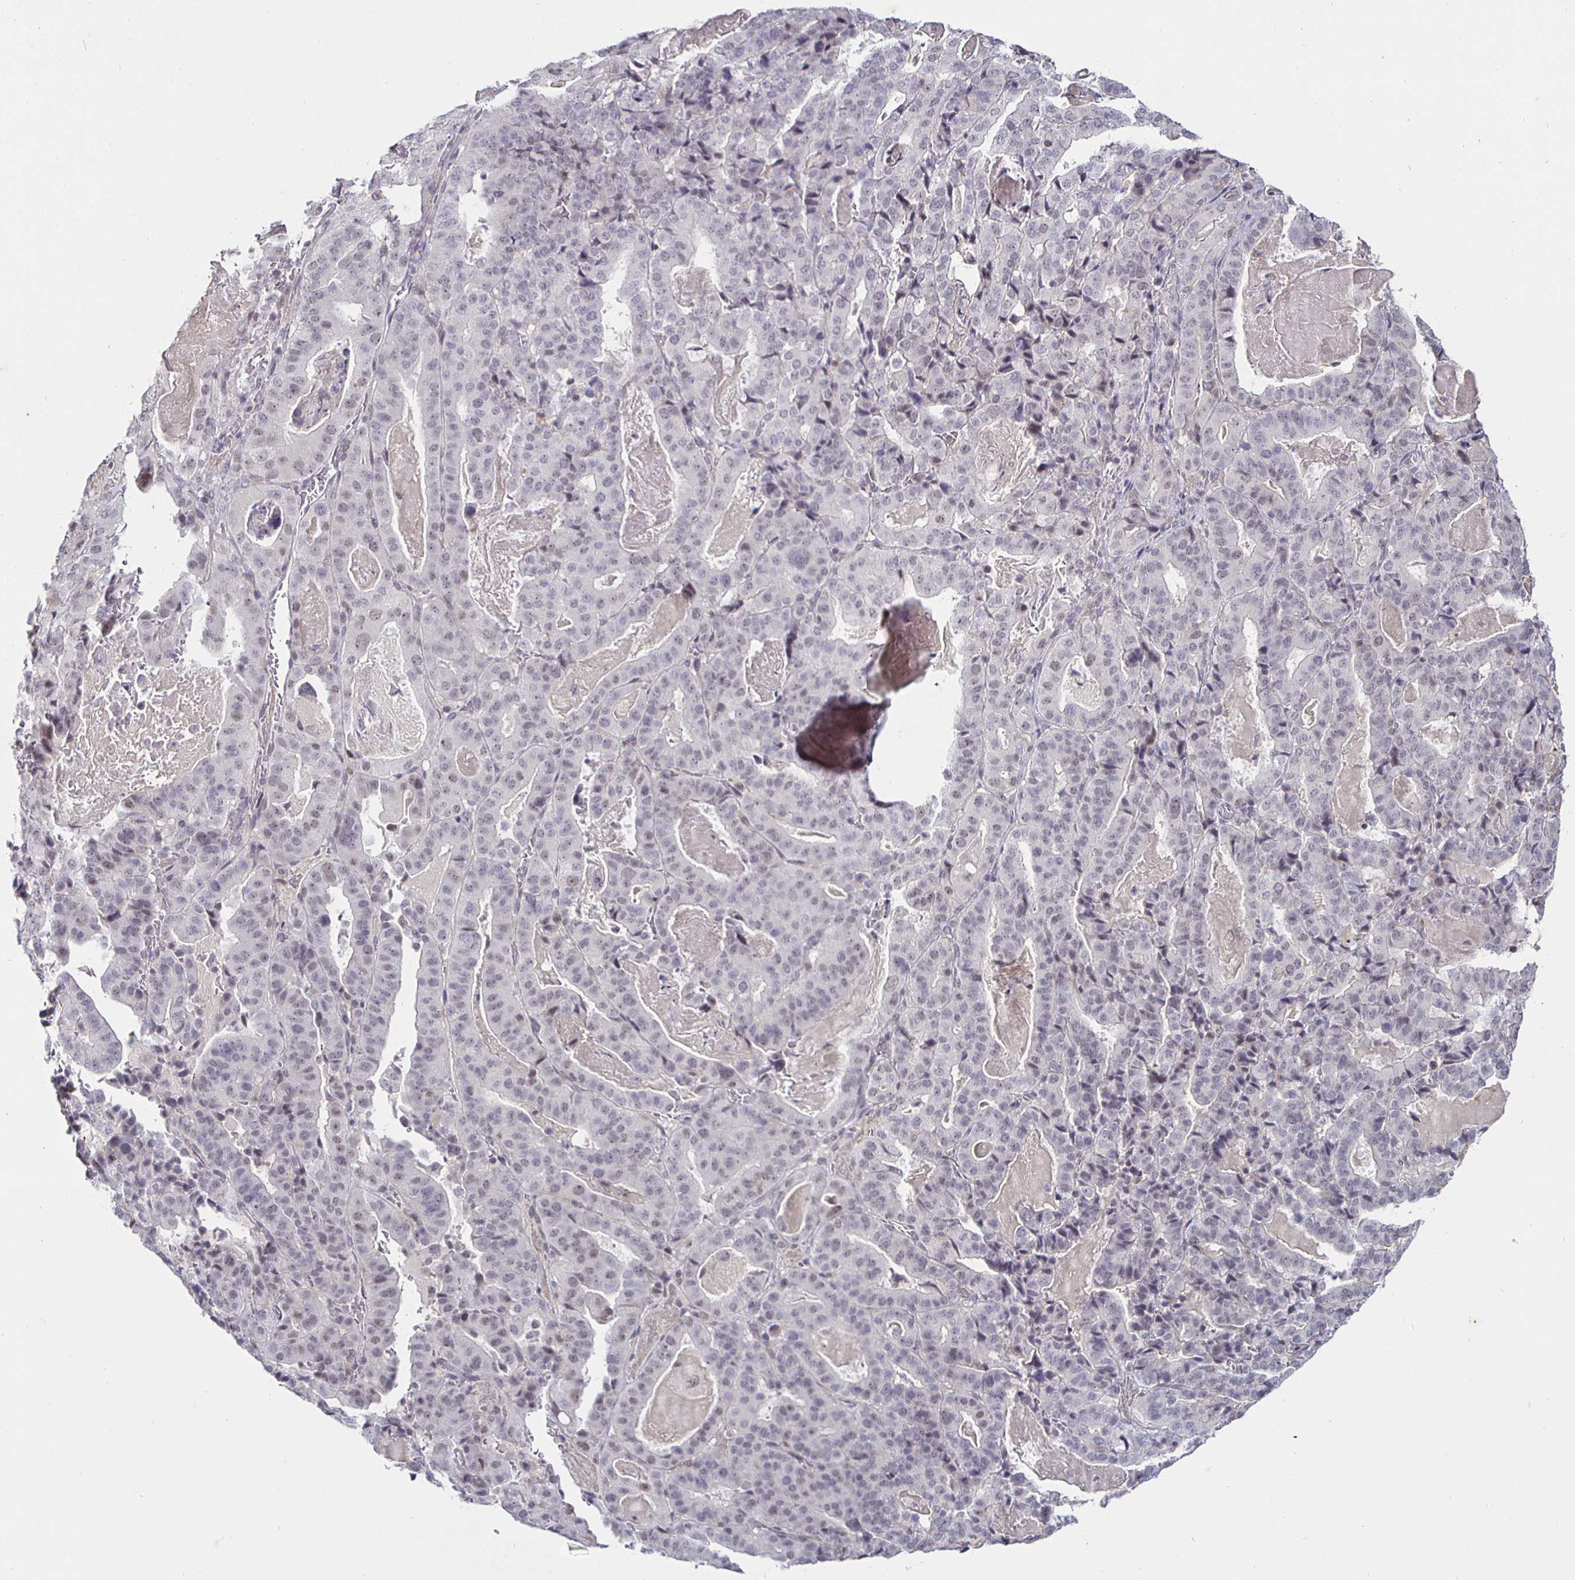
{"staining": {"intensity": "weak", "quantity": "<25%", "location": "nuclear"}, "tissue": "stomach cancer", "cell_type": "Tumor cells", "image_type": "cancer", "snomed": [{"axis": "morphology", "description": "Adenocarcinoma, NOS"}, {"axis": "topography", "description": "Stomach"}], "caption": "The photomicrograph shows no significant expression in tumor cells of stomach cancer.", "gene": "MLH1", "patient": {"sex": "male", "age": 48}}